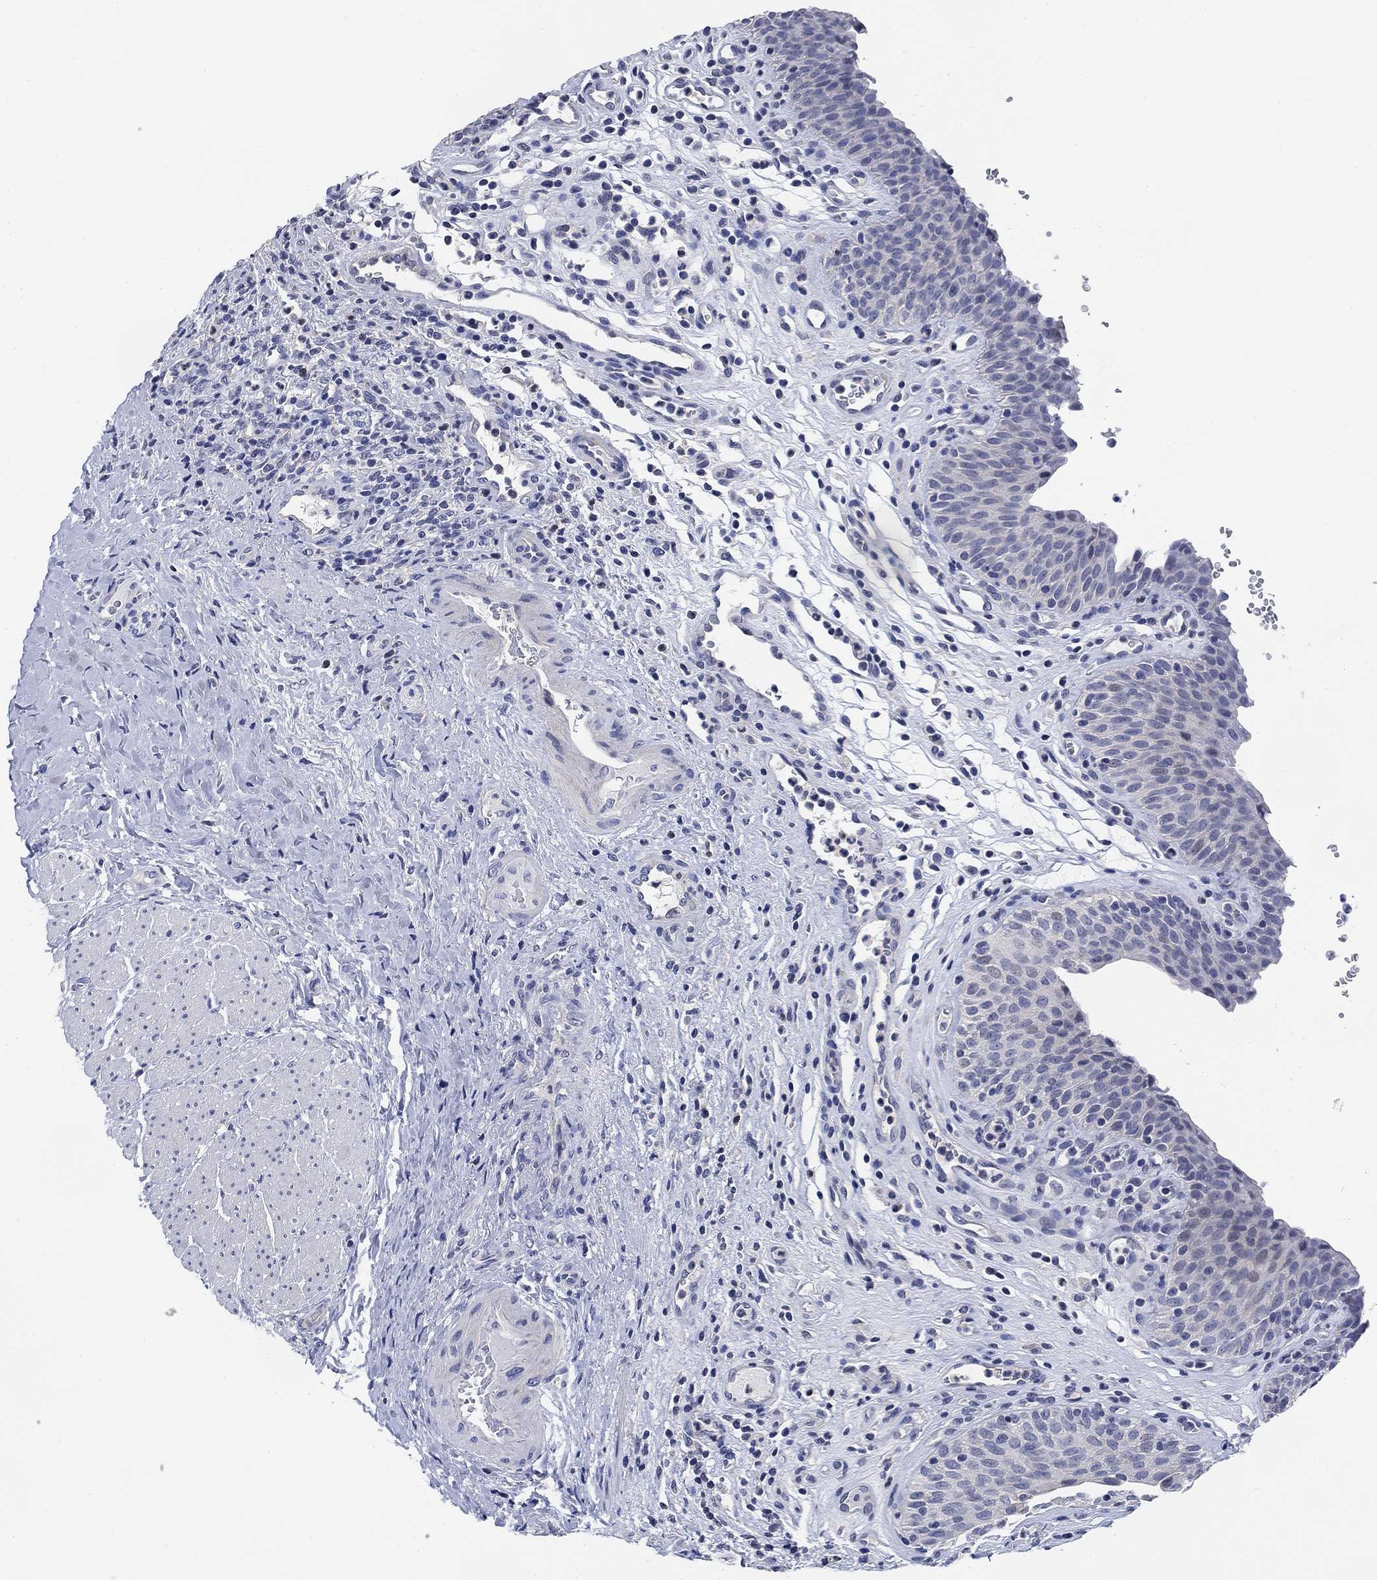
{"staining": {"intensity": "negative", "quantity": "none", "location": "none"}, "tissue": "urinary bladder", "cell_type": "Urothelial cells", "image_type": "normal", "snomed": [{"axis": "morphology", "description": "Normal tissue, NOS"}, {"axis": "topography", "description": "Urinary bladder"}], "caption": "Immunohistochemistry of benign urinary bladder demonstrates no expression in urothelial cells.", "gene": "DAZL", "patient": {"sex": "male", "age": 66}}